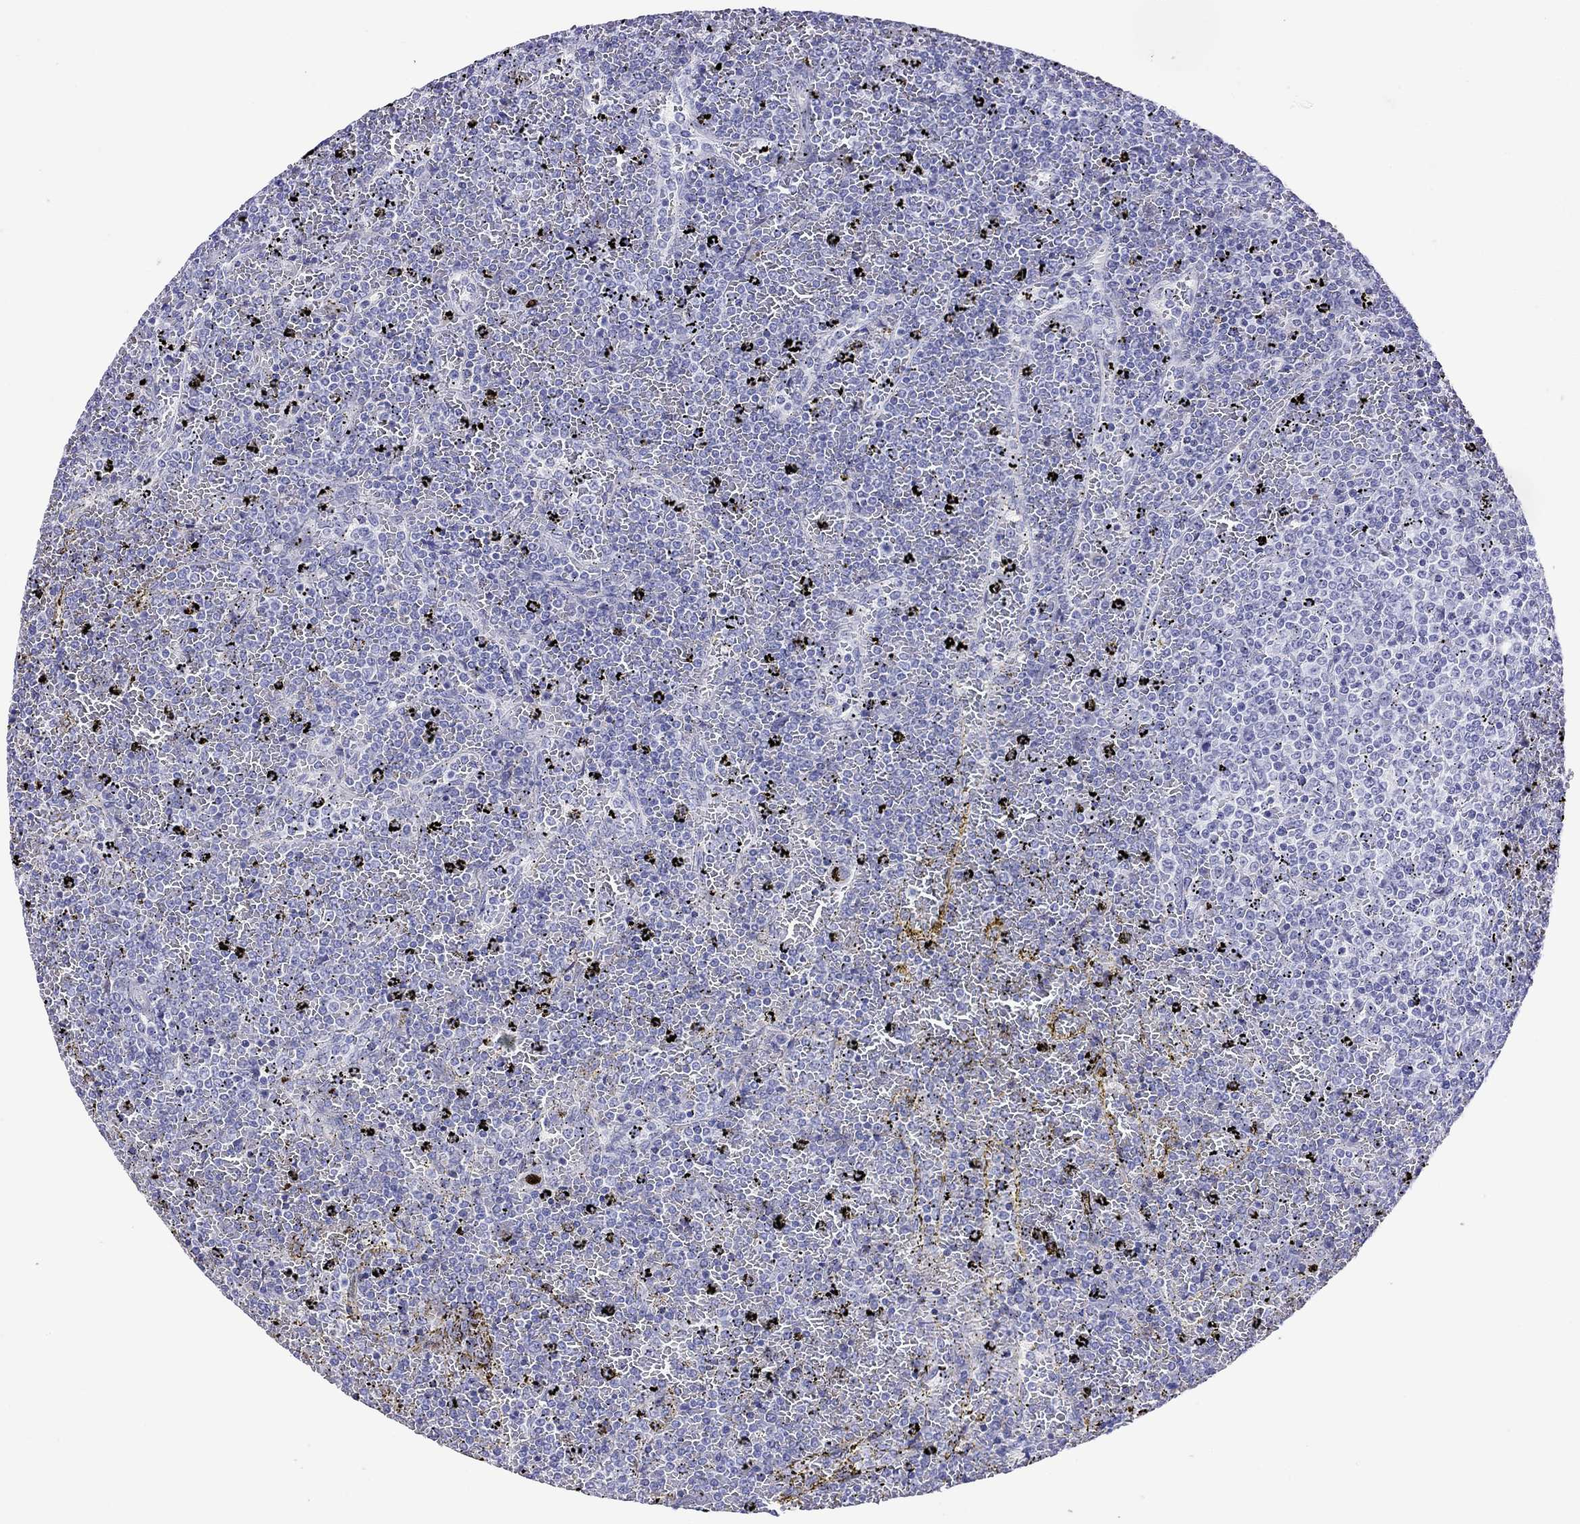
{"staining": {"intensity": "negative", "quantity": "none", "location": "none"}, "tissue": "lymphoma", "cell_type": "Tumor cells", "image_type": "cancer", "snomed": [{"axis": "morphology", "description": "Malignant lymphoma, non-Hodgkin's type, Low grade"}, {"axis": "topography", "description": "Spleen"}], "caption": "Immunohistochemical staining of lymphoma demonstrates no significant positivity in tumor cells.", "gene": "SLC30A8", "patient": {"sex": "female", "age": 77}}